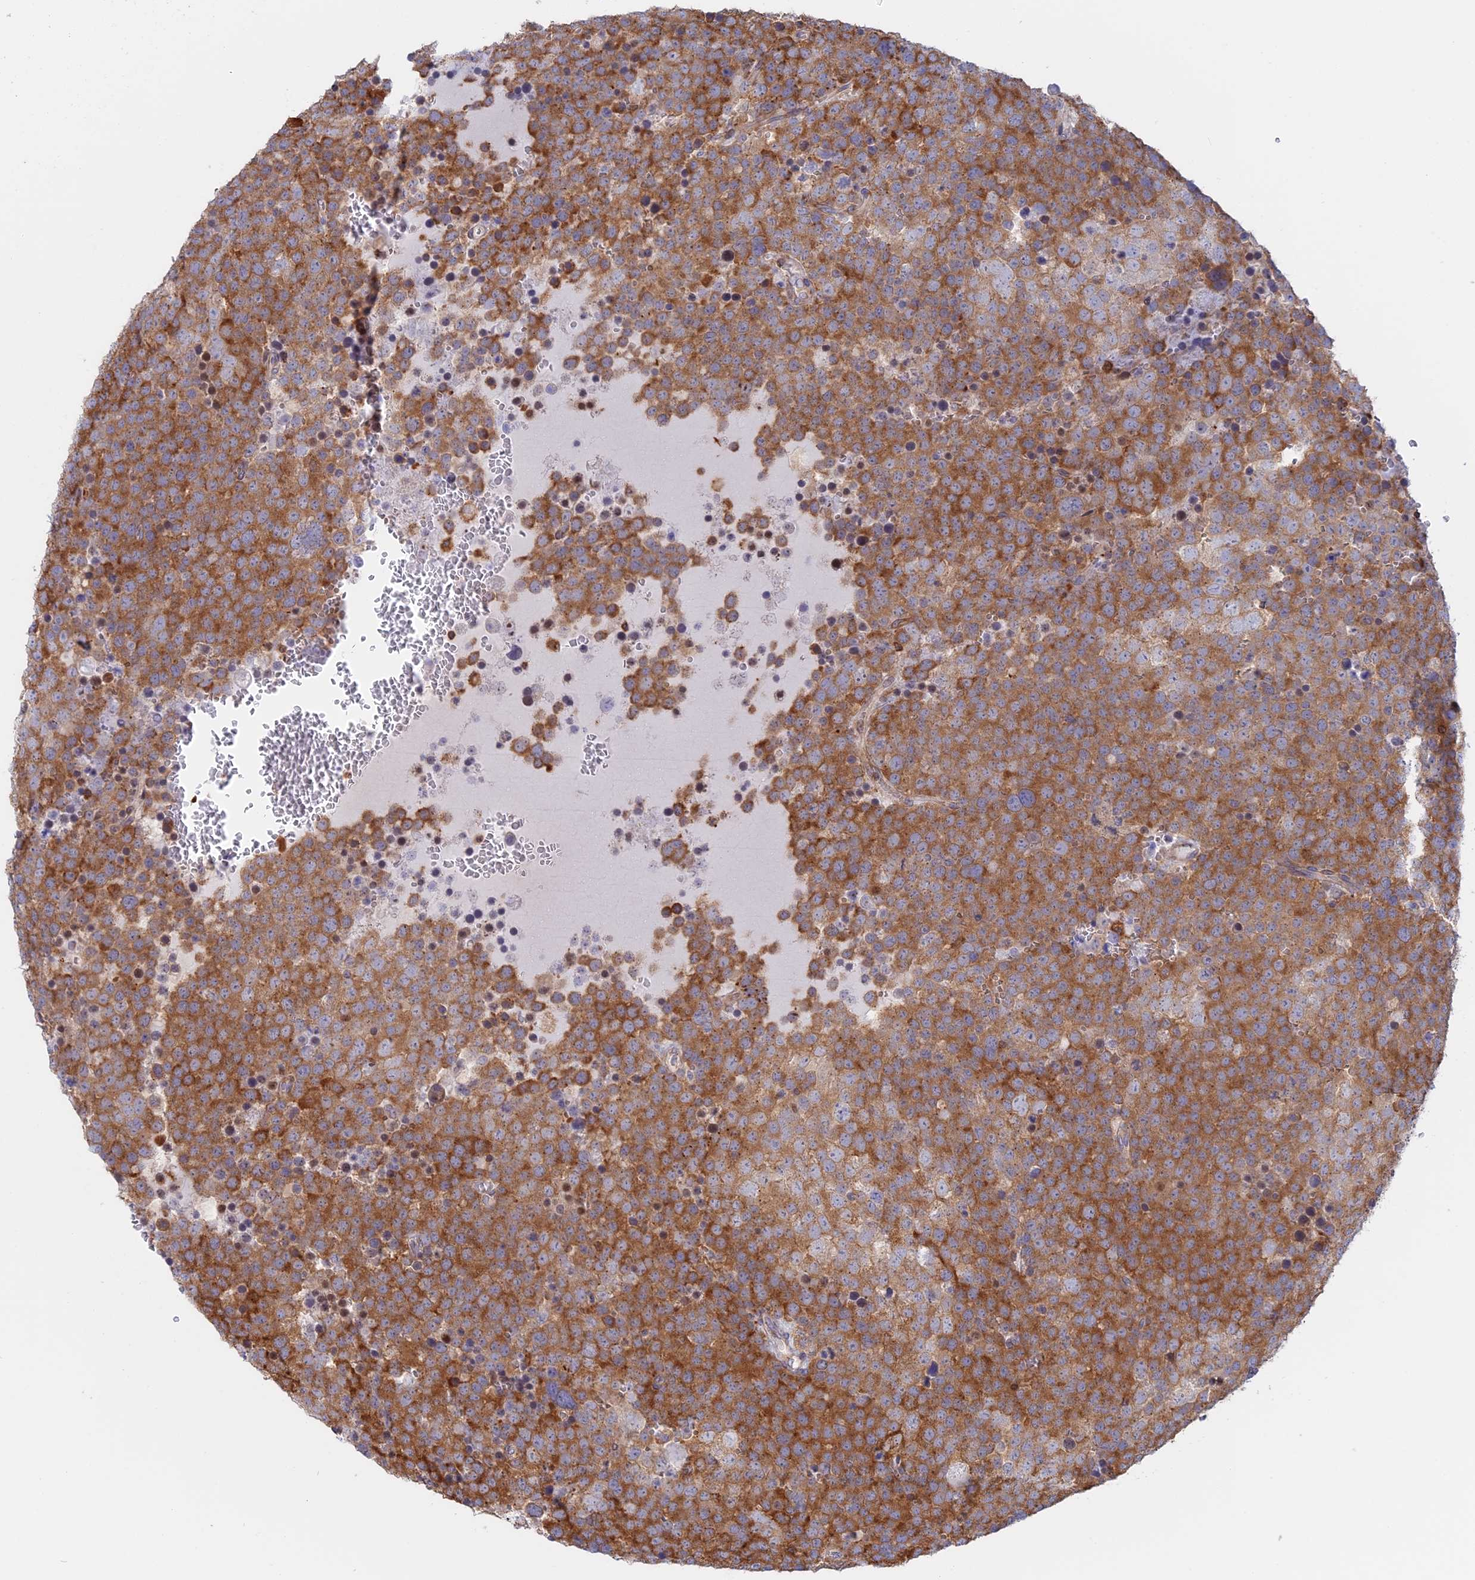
{"staining": {"intensity": "strong", "quantity": ">75%", "location": "cytoplasmic/membranous"}, "tissue": "testis cancer", "cell_type": "Tumor cells", "image_type": "cancer", "snomed": [{"axis": "morphology", "description": "Seminoma, NOS"}, {"axis": "topography", "description": "Testis"}], "caption": "Seminoma (testis) was stained to show a protein in brown. There is high levels of strong cytoplasmic/membranous positivity in approximately >75% of tumor cells.", "gene": "GMIP", "patient": {"sex": "male", "age": 71}}